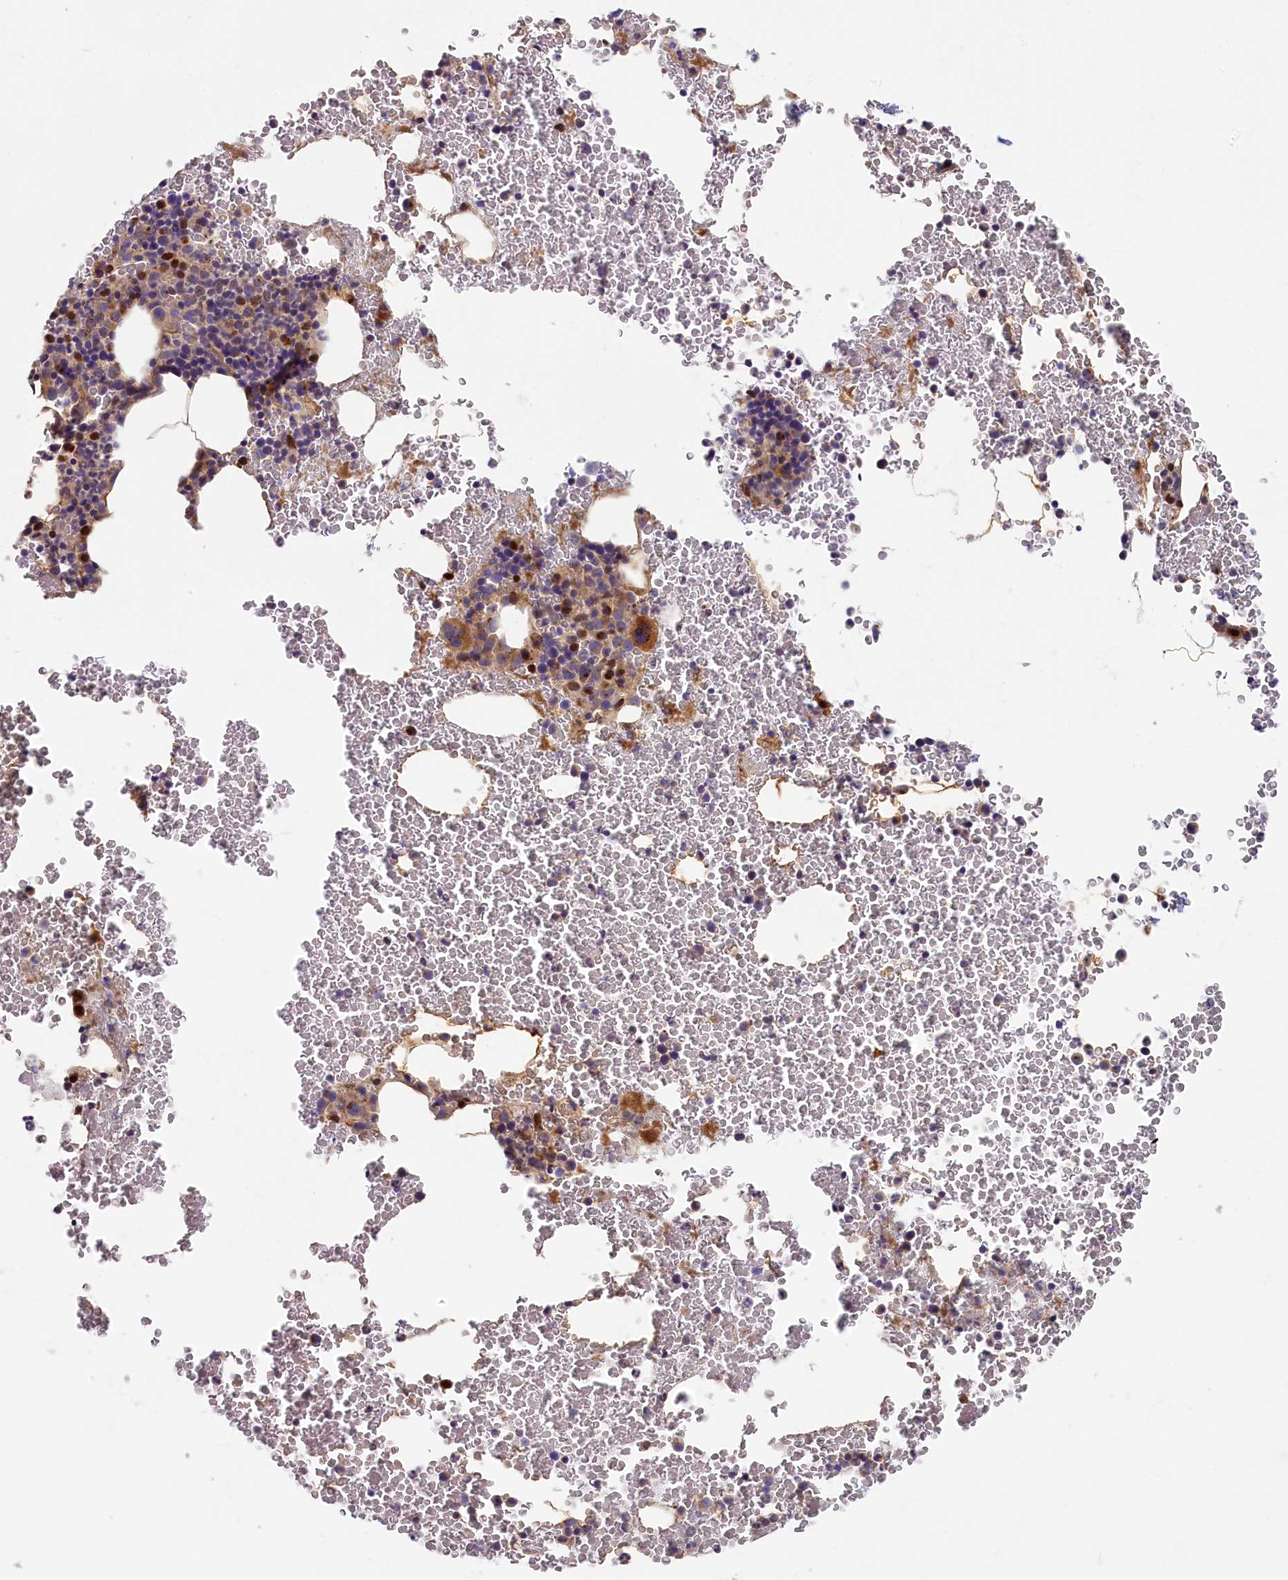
{"staining": {"intensity": "moderate", "quantity": "<25%", "location": "cytoplasmic/membranous,nuclear"}, "tissue": "bone marrow", "cell_type": "Hematopoietic cells", "image_type": "normal", "snomed": [{"axis": "morphology", "description": "Normal tissue, NOS"}, {"axis": "morphology", "description": "Inflammation, NOS"}, {"axis": "topography", "description": "Bone marrow"}], "caption": "Immunohistochemical staining of unremarkable human bone marrow shows <25% levels of moderate cytoplasmic/membranous,nuclear protein expression in about <25% of hematopoietic cells.", "gene": "CHST12", "patient": {"sex": "female", "age": 78}}